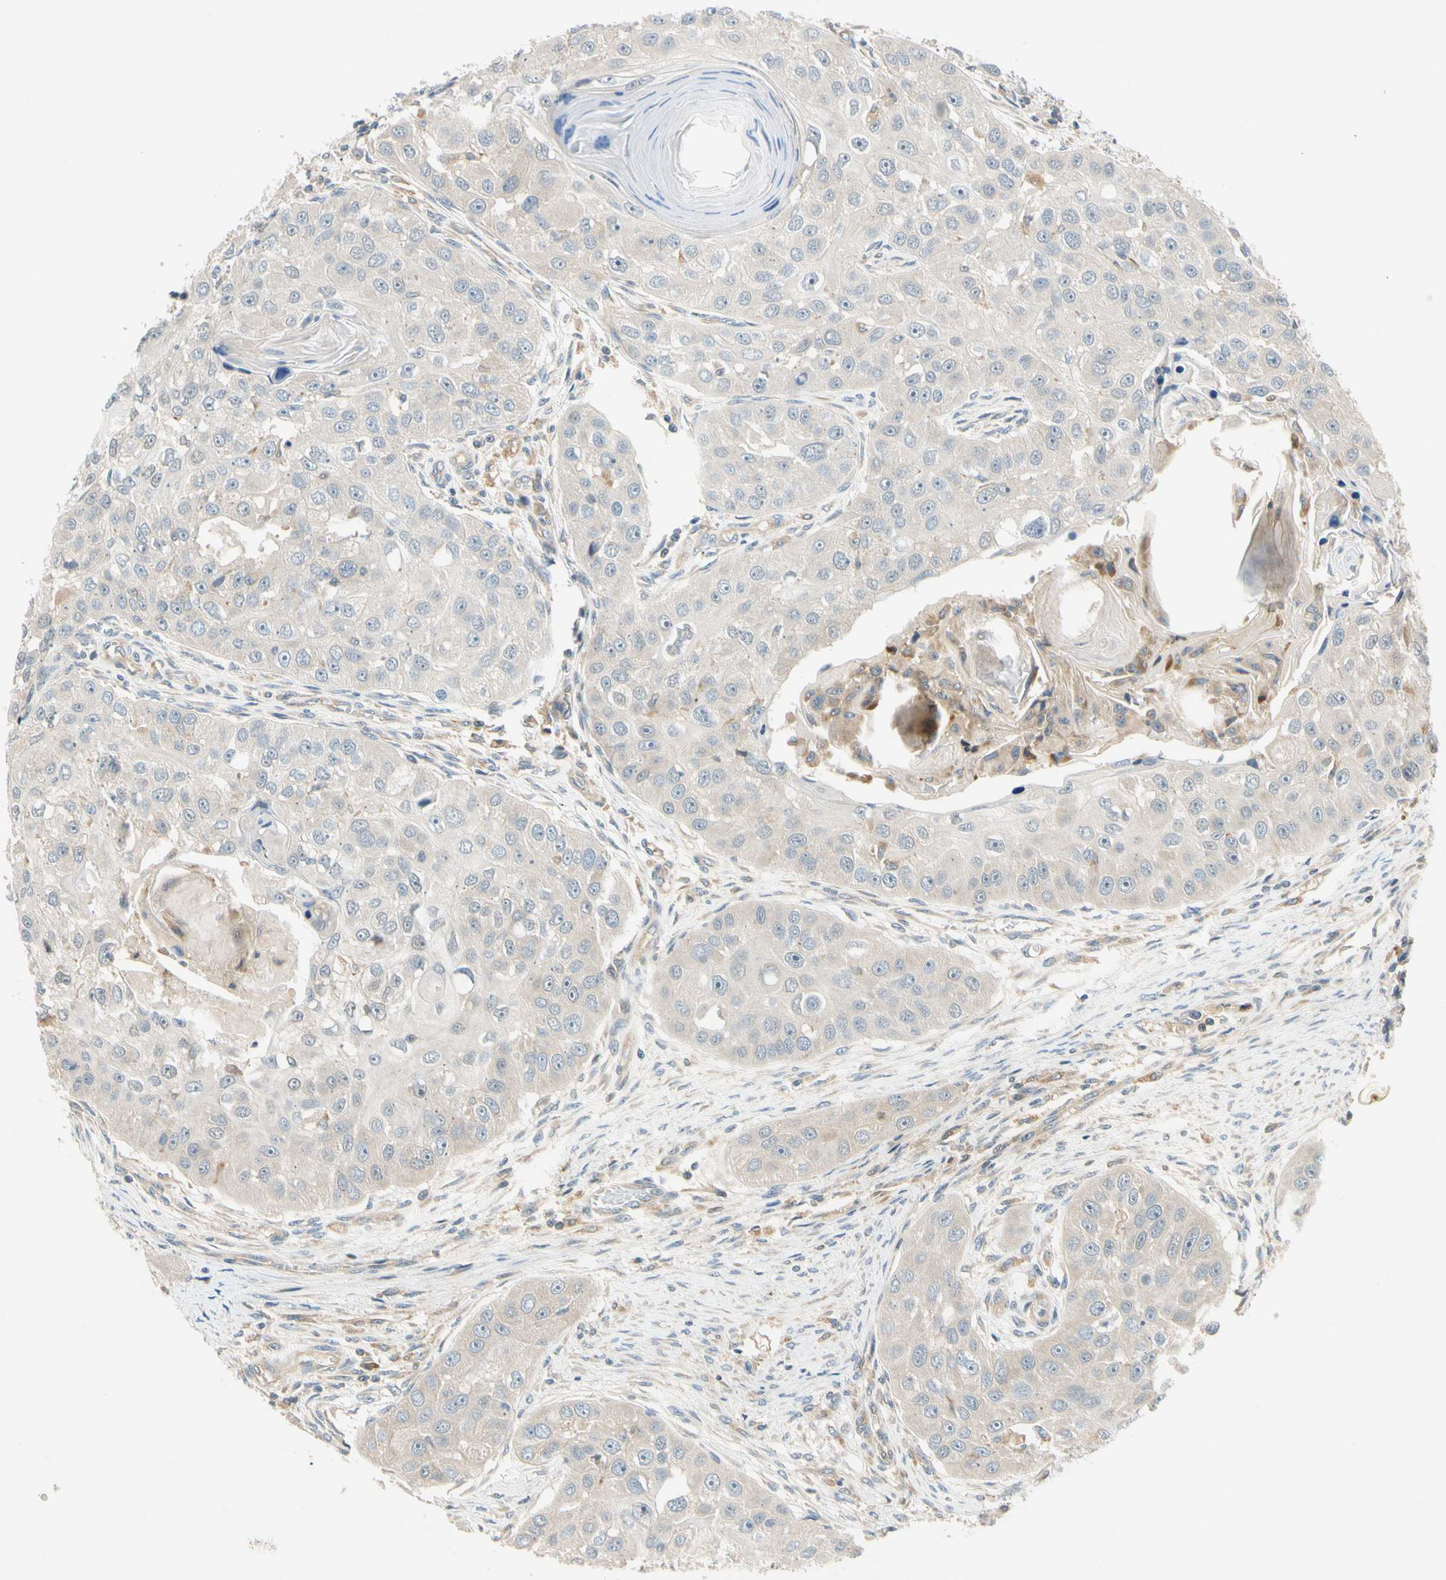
{"staining": {"intensity": "negative", "quantity": "none", "location": "none"}, "tissue": "head and neck cancer", "cell_type": "Tumor cells", "image_type": "cancer", "snomed": [{"axis": "morphology", "description": "Normal tissue, NOS"}, {"axis": "morphology", "description": "Squamous cell carcinoma, NOS"}, {"axis": "topography", "description": "Skeletal muscle"}, {"axis": "topography", "description": "Head-Neck"}], "caption": "Immunohistochemistry (IHC) histopathology image of neoplastic tissue: head and neck cancer stained with DAB (3,3'-diaminobenzidine) displays no significant protein expression in tumor cells. (DAB immunohistochemistry, high magnification).", "gene": "GATD1", "patient": {"sex": "male", "age": 51}}